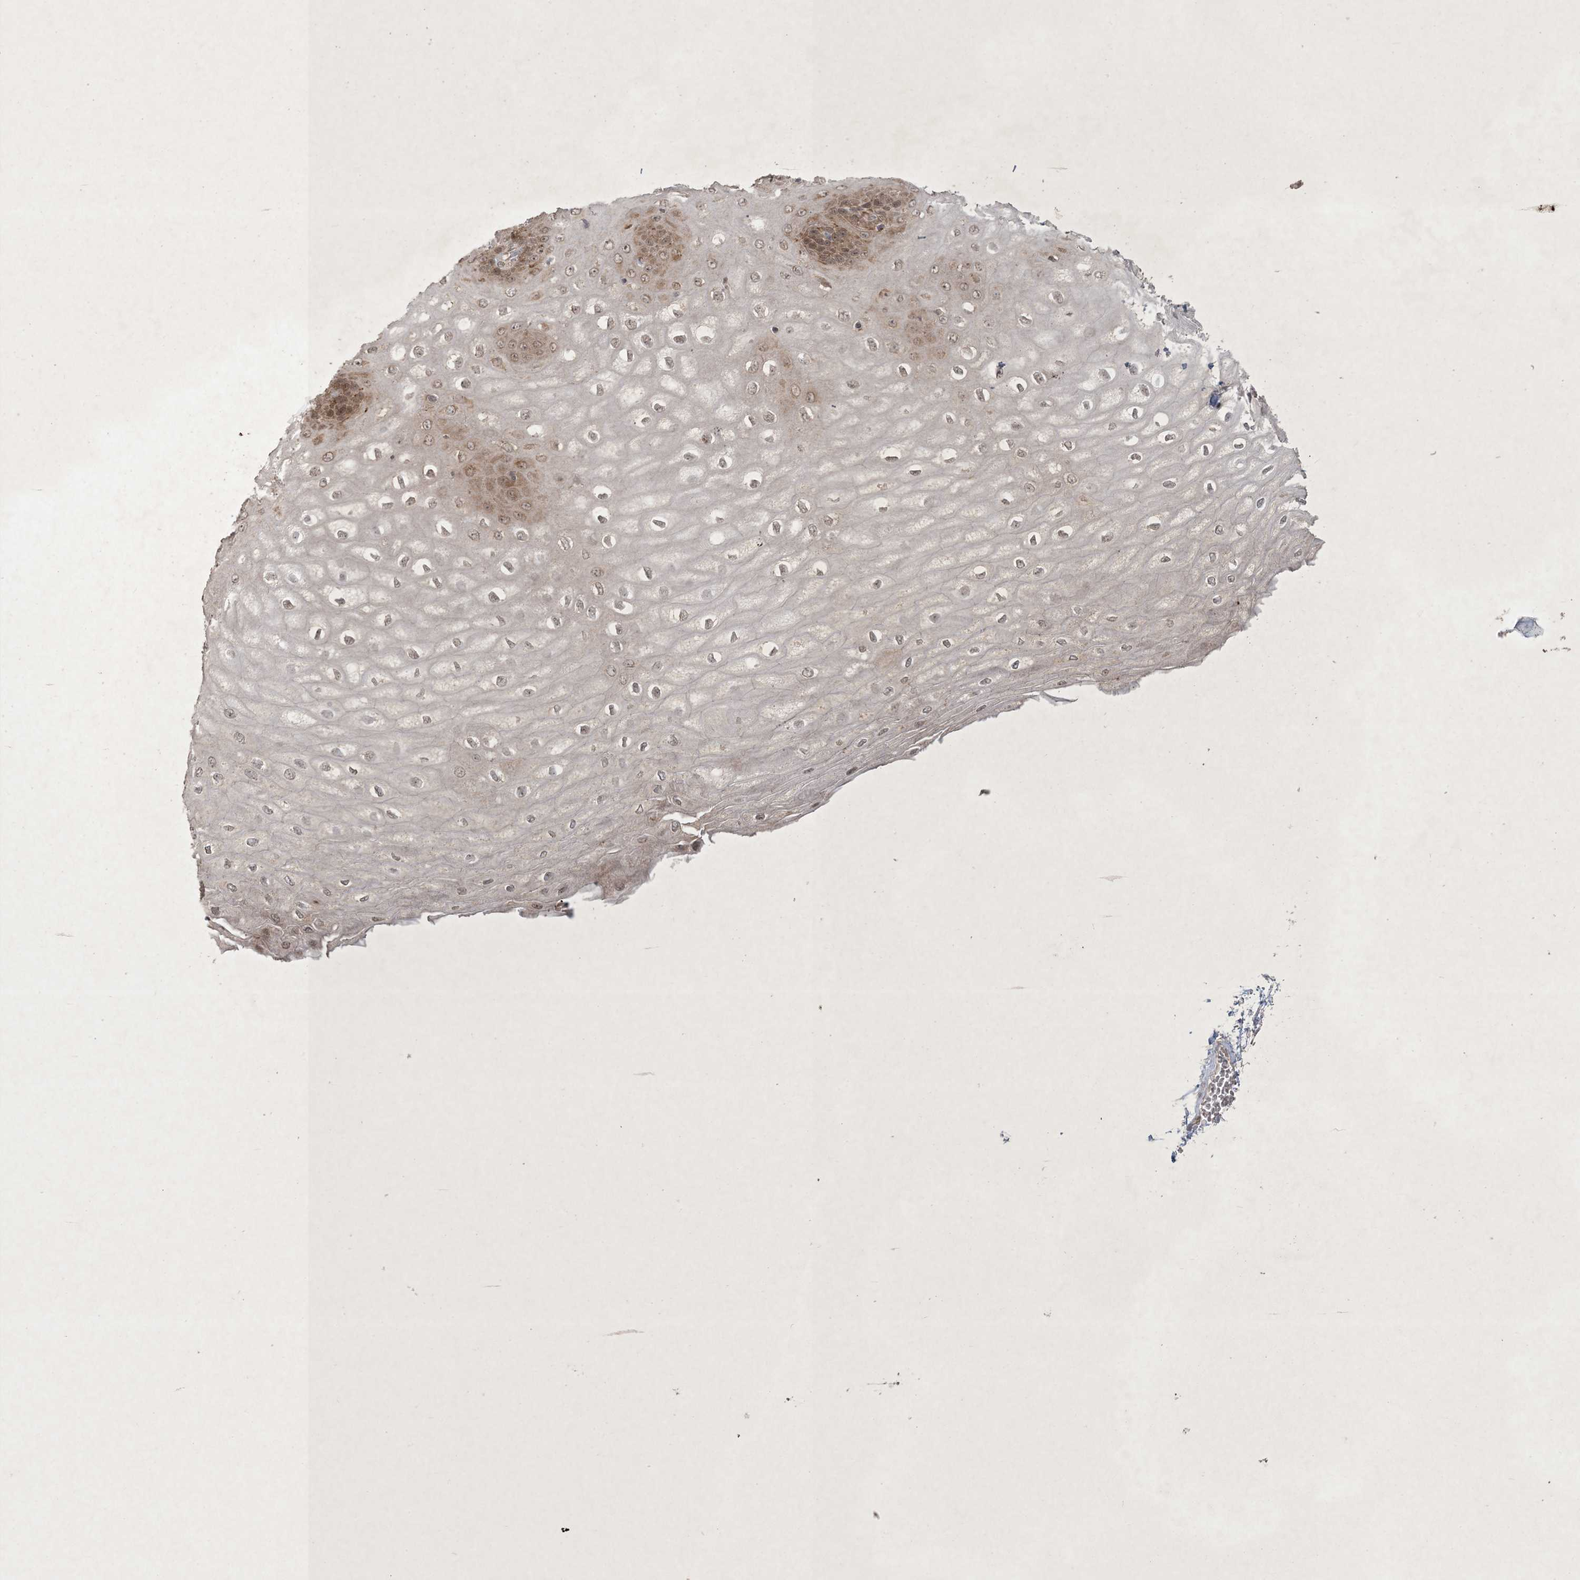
{"staining": {"intensity": "moderate", "quantity": "25%-75%", "location": "cytoplasmic/membranous,nuclear"}, "tissue": "esophagus", "cell_type": "Squamous epithelial cells", "image_type": "normal", "snomed": [{"axis": "morphology", "description": "Normal tissue, NOS"}, {"axis": "topography", "description": "Esophagus"}], "caption": "Esophagus stained for a protein displays moderate cytoplasmic/membranous,nuclear positivity in squamous epithelial cells. The protein is shown in brown color, while the nuclei are stained blue.", "gene": "NRBP2", "patient": {"sex": "male", "age": 60}}